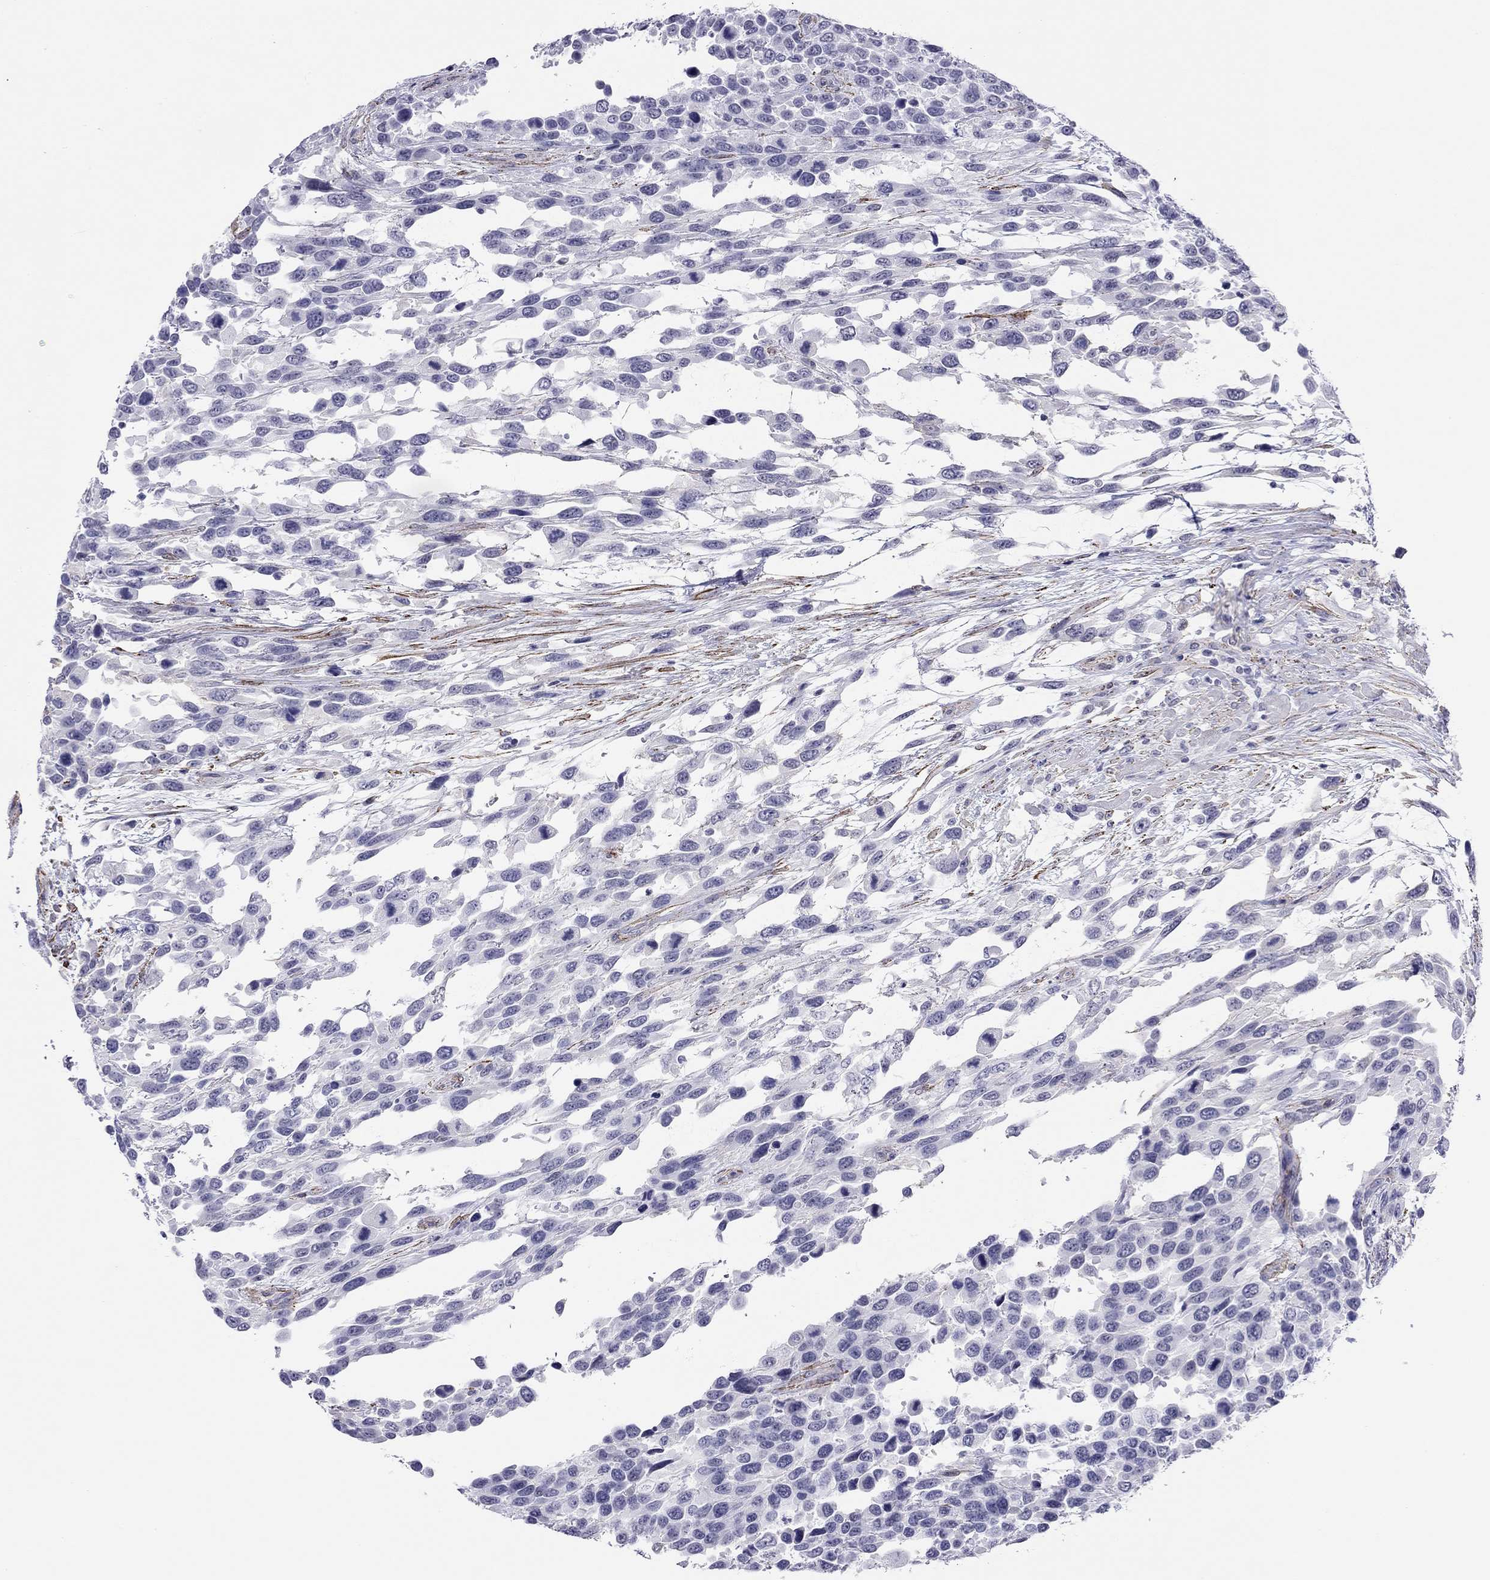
{"staining": {"intensity": "negative", "quantity": "none", "location": "none"}, "tissue": "urothelial cancer", "cell_type": "Tumor cells", "image_type": "cancer", "snomed": [{"axis": "morphology", "description": "Urothelial carcinoma, High grade"}, {"axis": "topography", "description": "Urinary bladder"}], "caption": "This histopathology image is of urothelial cancer stained with IHC to label a protein in brown with the nuclei are counter-stained blue. There is no staining in tumor cells.", "gene": "MYMX", "patient": {"sex": "female", "age": 70}}